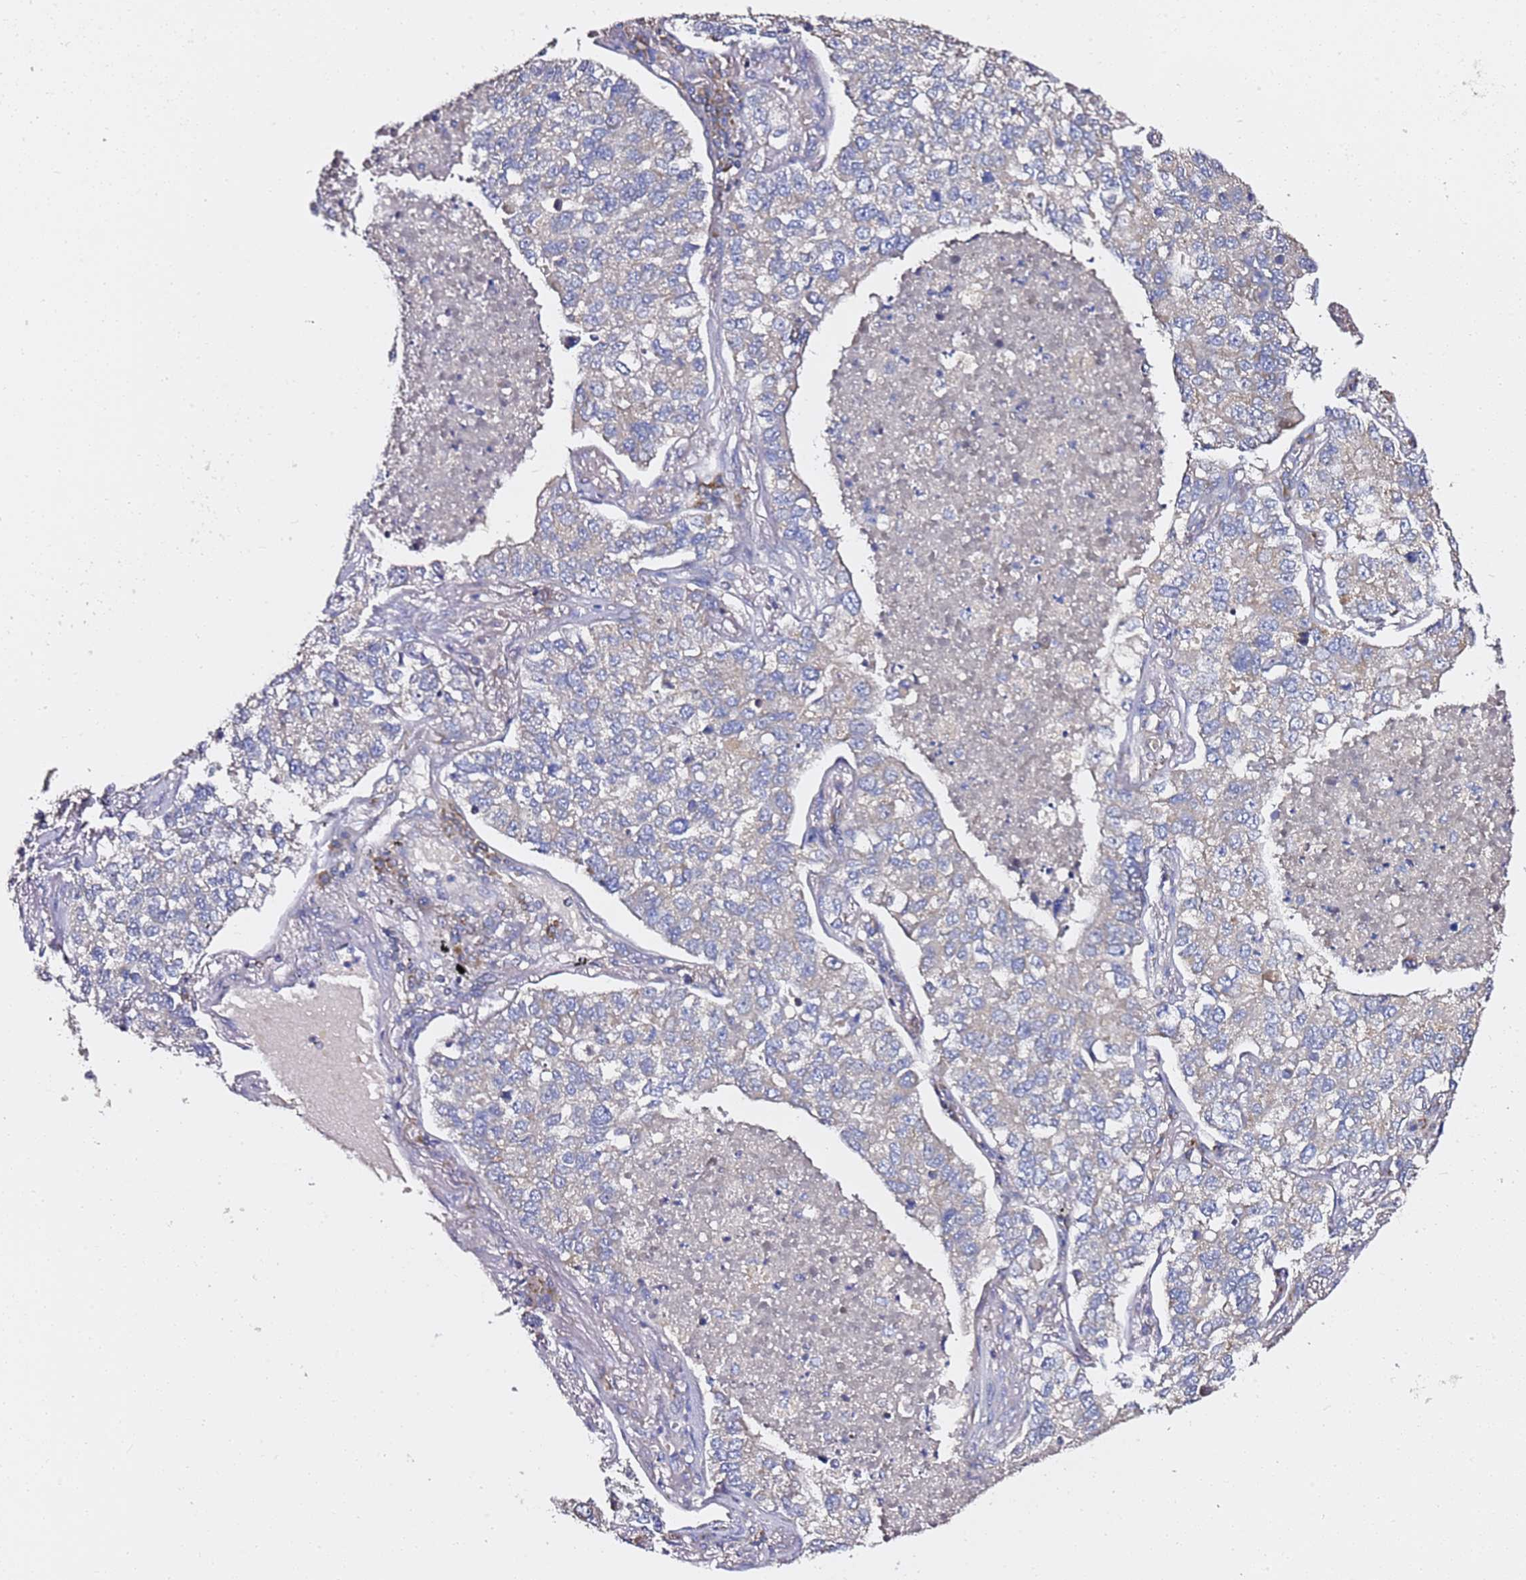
{"staining": {"intensity": "negative", "quantity": "none", "location": "none"}, "tissue": "lung cancer", "cell_type": "Tumor cells", "image_type": "cancer", "snomed": [{"axis": "morphology", "description": "Adenocarcinoma, NOS"}, {"axis": "topography", "description": "Lung"}], "caption": "Adenocarcinoma (lung) was stained to show a protein in brown. There is no significant expression in tumor cells.", "gene": "C19orf12", "patient": {"sex": "male", "age": 49}}